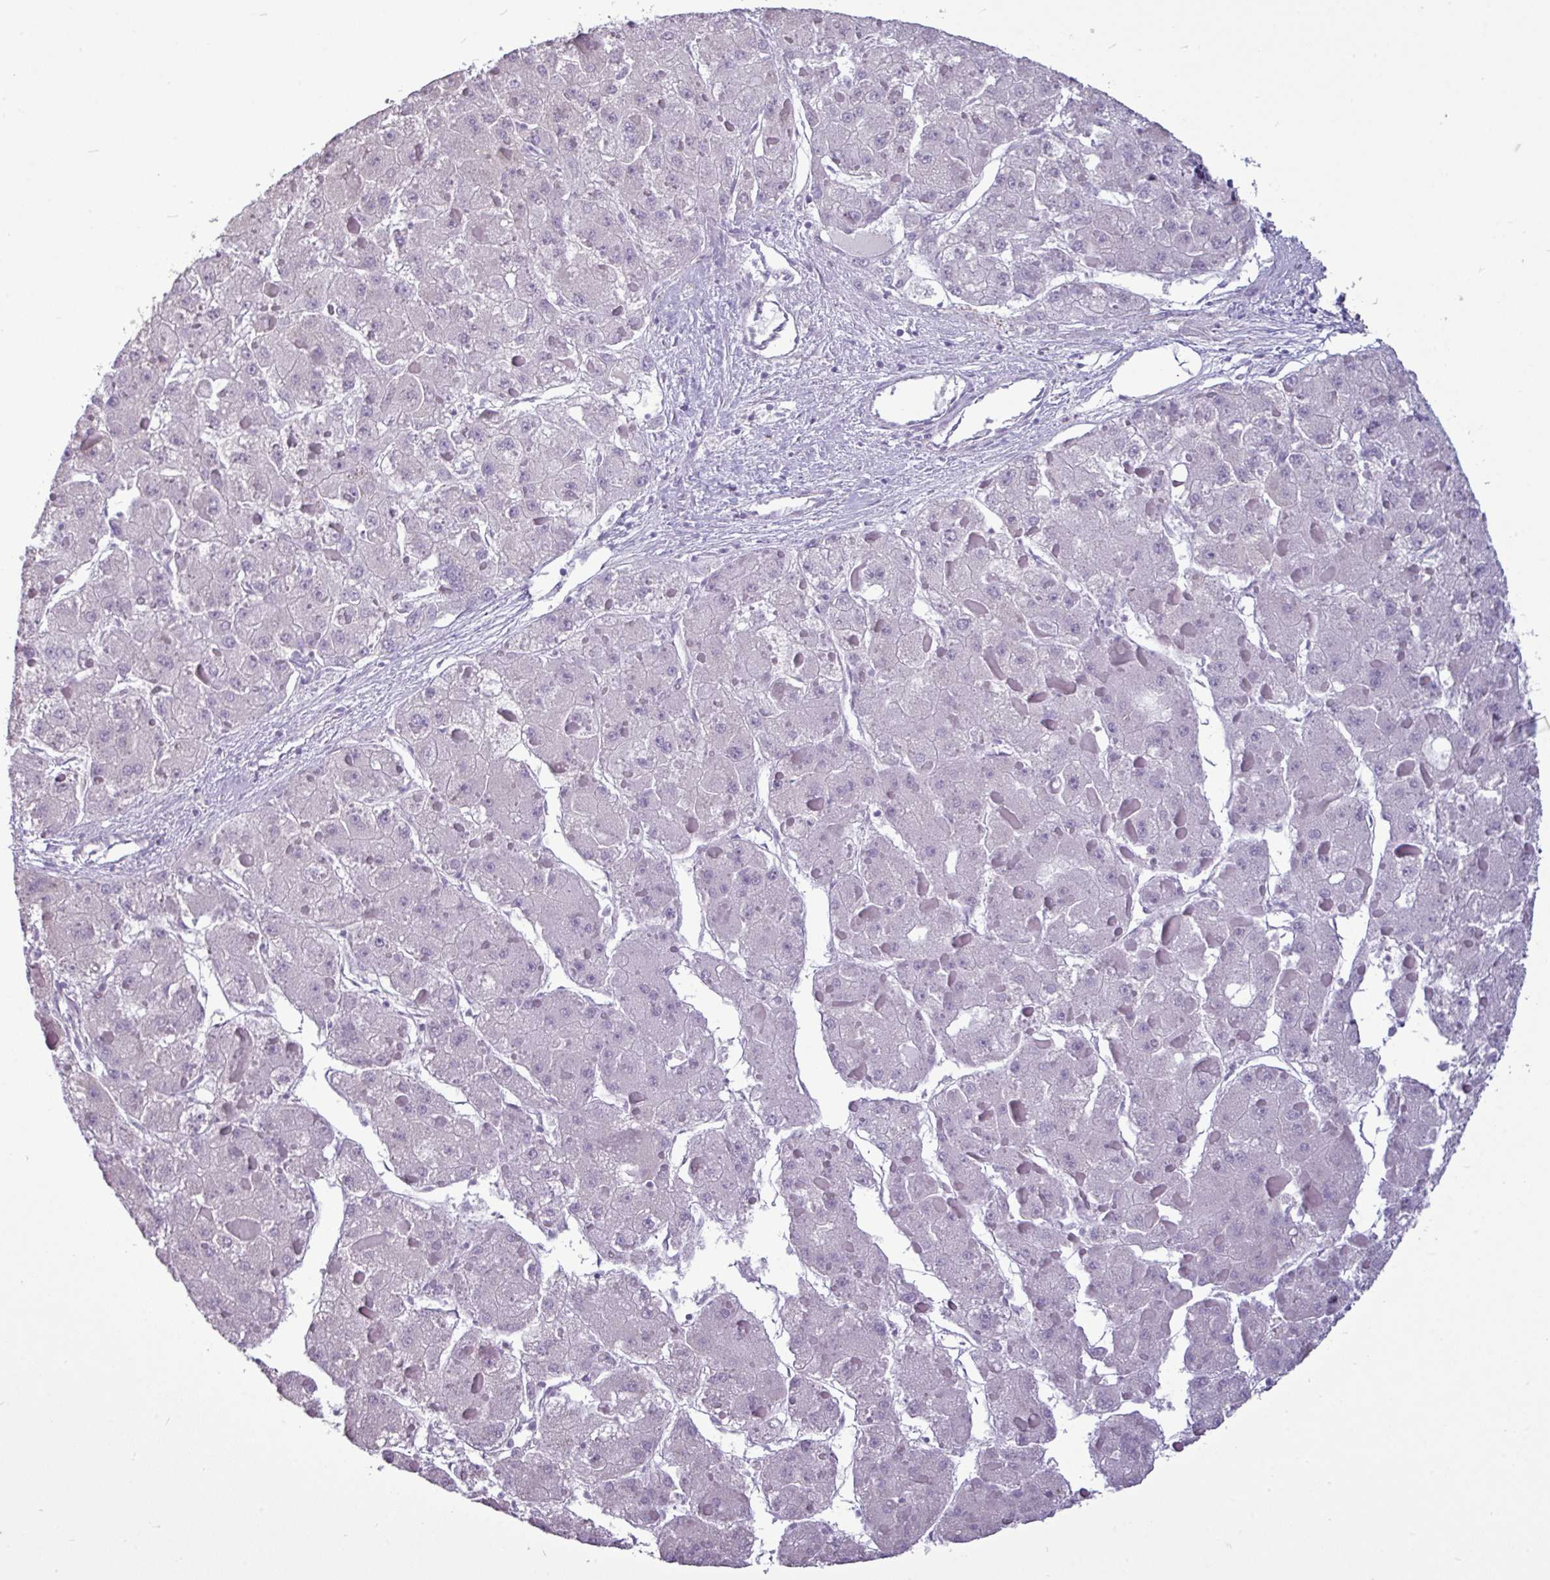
{"staining": {"intensity": "negative", "quantity": "none", "location": "none"}, "tissue": "liver cancer", "cell_type": "Tumor cells", "image_type": "cancer", "snomed": [{"axis": "morphology", "description": "Carcinoma, Hepatocellular, NOS"}, {"axis": "topography", "description": "Liver"}], "caption": "Tumor cells show no significant expression in liver cancer.", "gene": "AMY2A", "patient": {"sex": "female", "age": 73}}